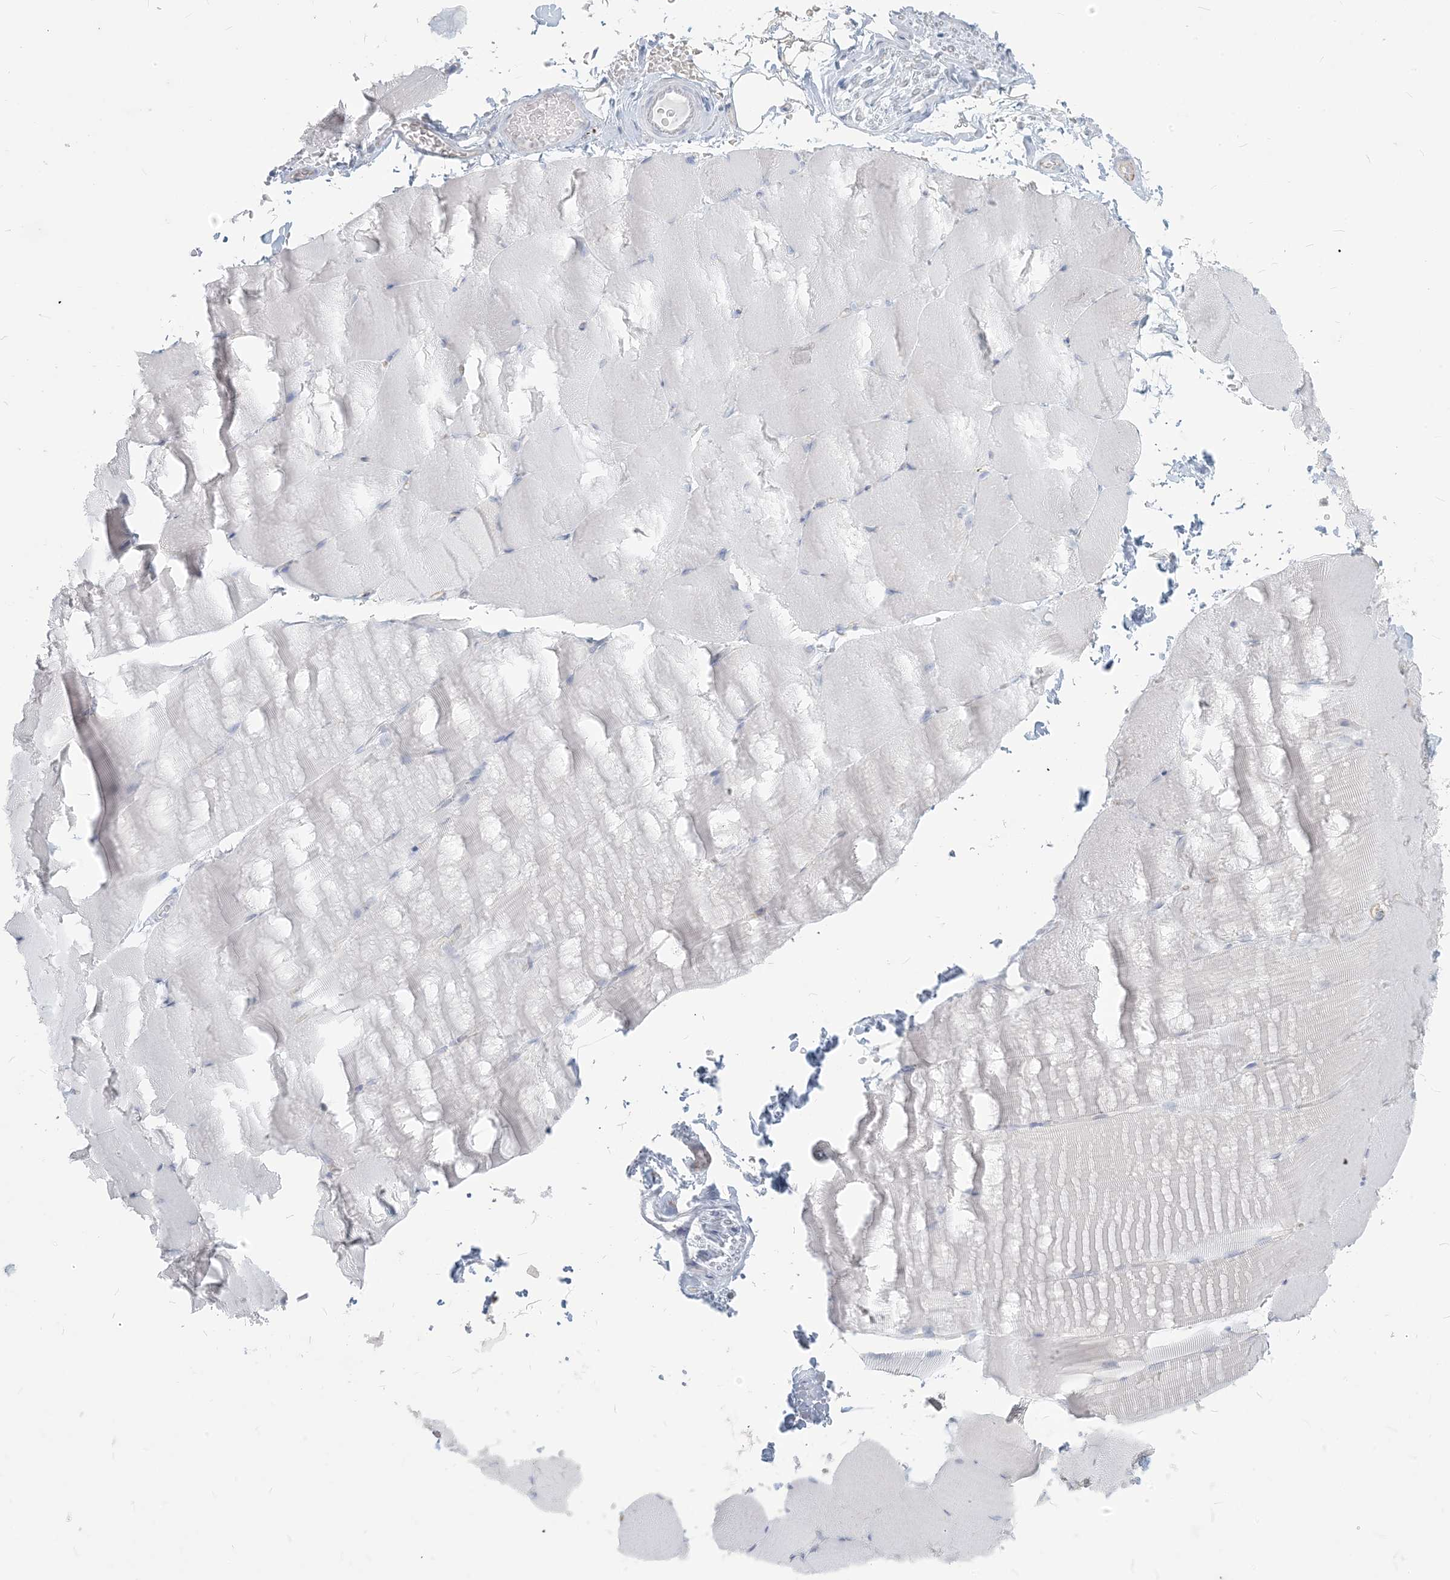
{"staining": {"intensity": "negative", "quantity": "none", "location": "none"}, "tissue": "skeletal muscle", "cell_type": "Myocytes", "image_type": "normal", "snomed": [{"axis": "morphology", "description": "Normal tissue, NOS"}, {"axis": "topography", "description": "Skeletal muscle"}, {"axis": "topography", "description": "Parathyroid gland"}], "caption": "Immunohistochemistry (IHC) of benign skeletal muscle shows no positivity in myocytes.", "gene": "HLA", "patient": {"sex": "female", "age": 37}}